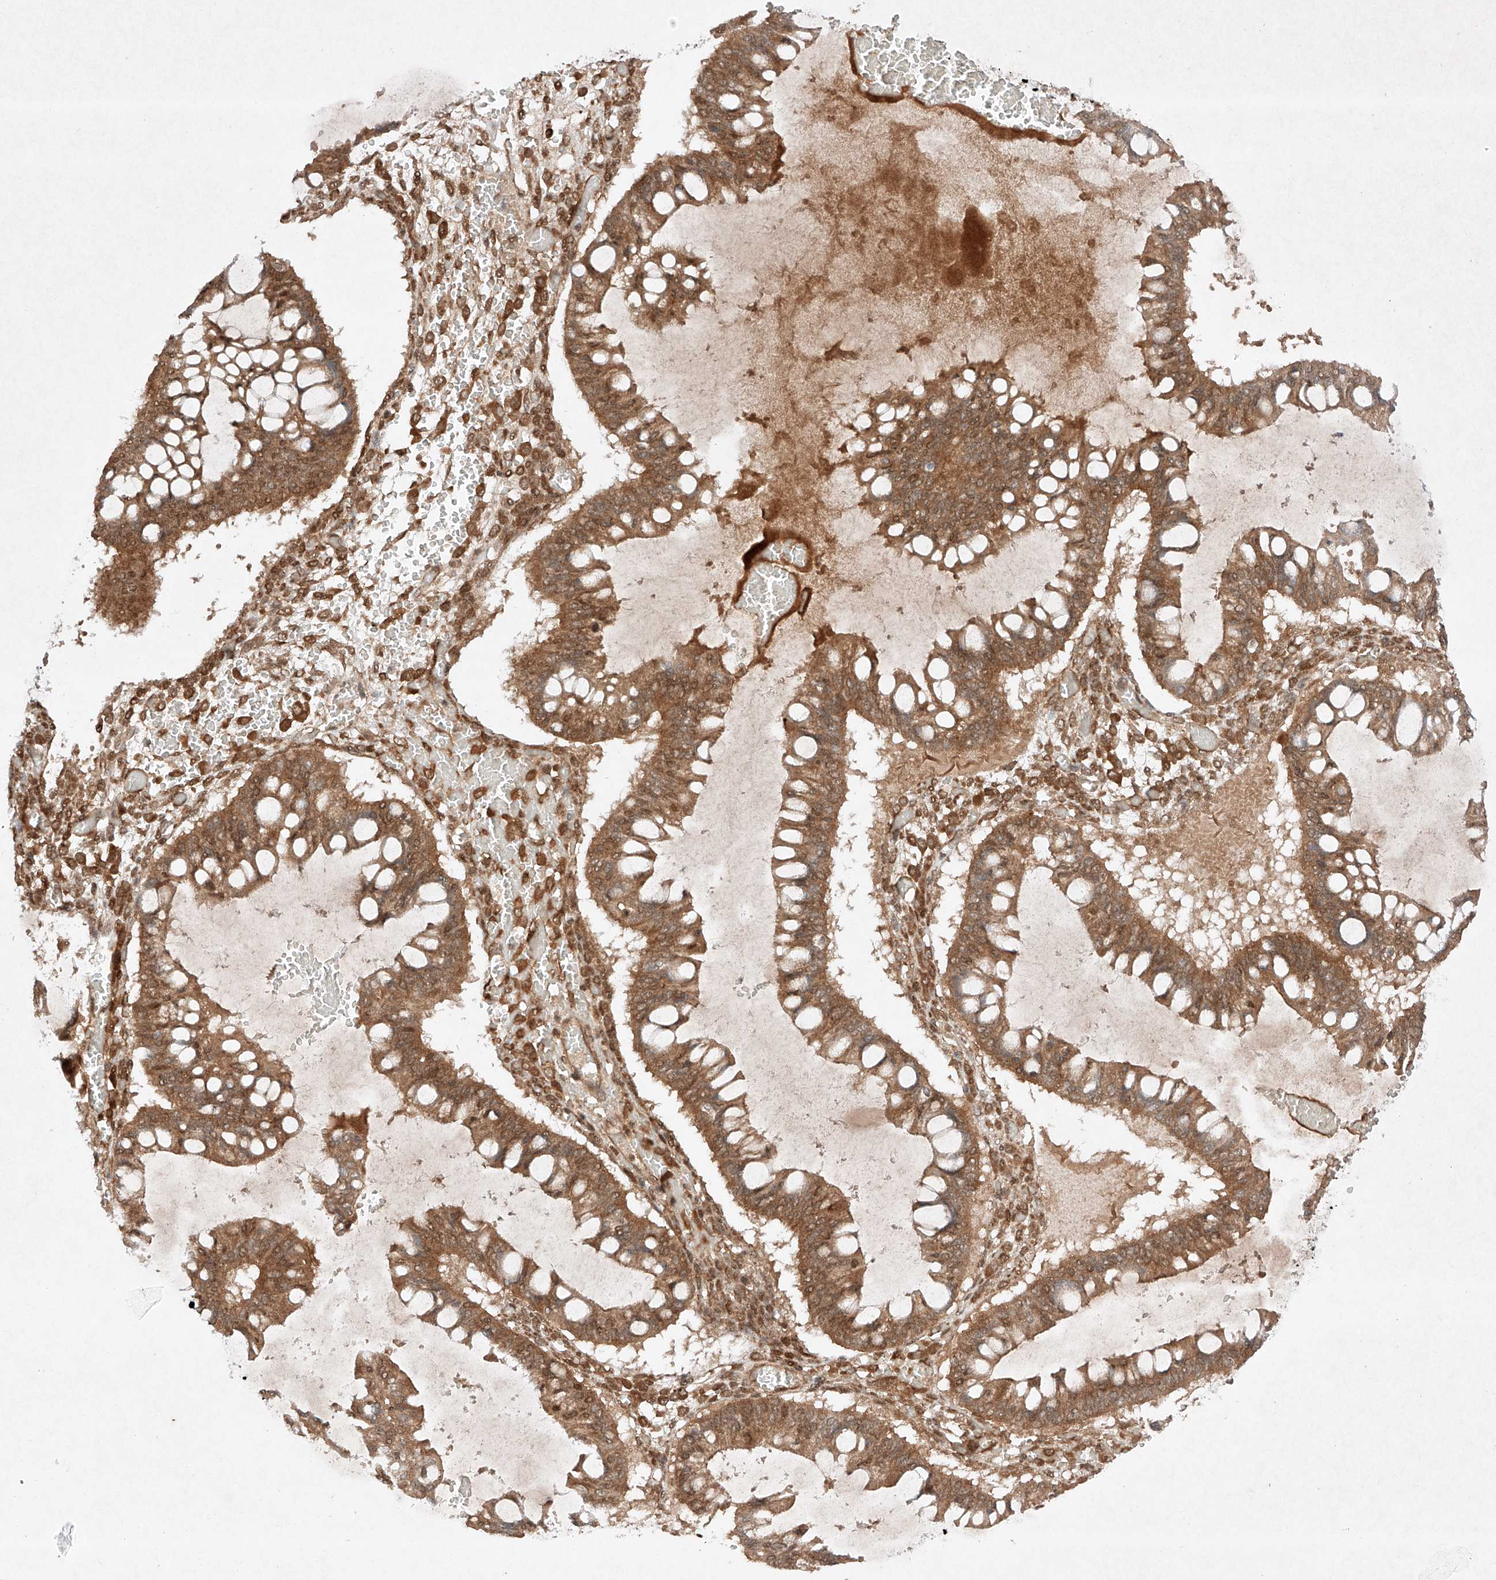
{"staining": {"intensity": "moderate", "quantity": ">75%", "location": "cytoplasmic/membranous,nuclear"}, "tissue": "ovarian cancer", "cell_type": "Tumor cells", "image_type": "cancer", "snomed": [{"axis": "morphology", "description": "Cystadenocarcinoma, mucinous, NOS"}, {"axis": "topography", "description": "Ovary"}], "caption": "Immunohistochemical staining of human mucinous cystadenocarcinoma (ovarian) reveals moderate cytoplasmic/membranous and nuclear protein expression in about >75% of tumor cells.", "gene": "RNF31", "patient": {"sex": "female", "age": 73}}